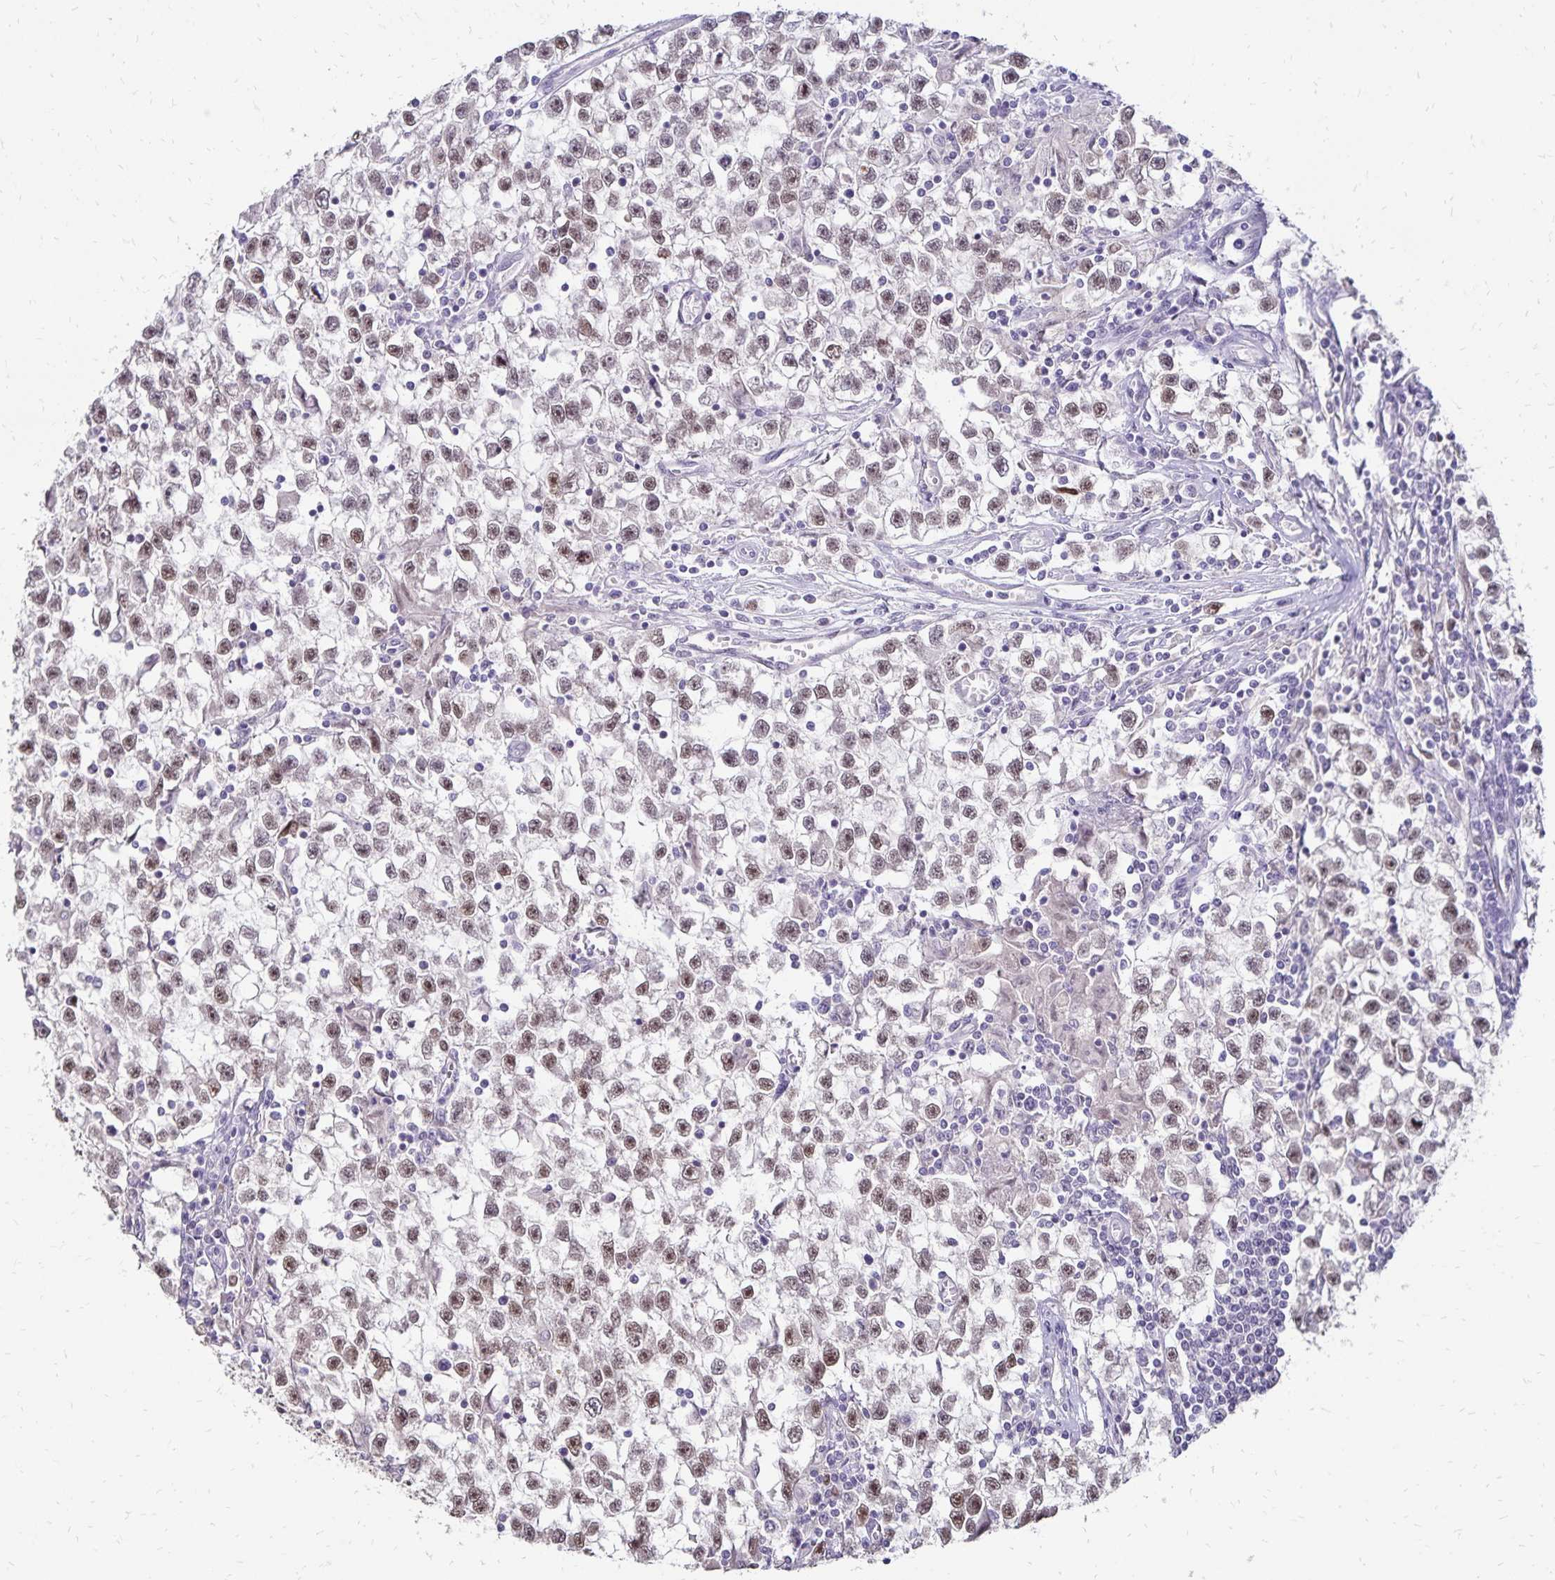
{"staining": {"intensity": "weak", "quantity": ">75%", "location": "nuclear"}, "tissue": "testis cancer", "cell_type": "Tumor cells", "image_type": "cancer", "snomed": [{"axis": "morphology", "description": "Seminoma, NOS"}, {"axis": "topography", "description": "Testis"}], "caption": "Immunohistochemistry (DAB) staining of human testis cancer (seminoma) reveals weak nuclear protein positivity in approximately >75% of tumor cells.", "gene": "POLB", "patient": {"sex": "male", "age": 31}}